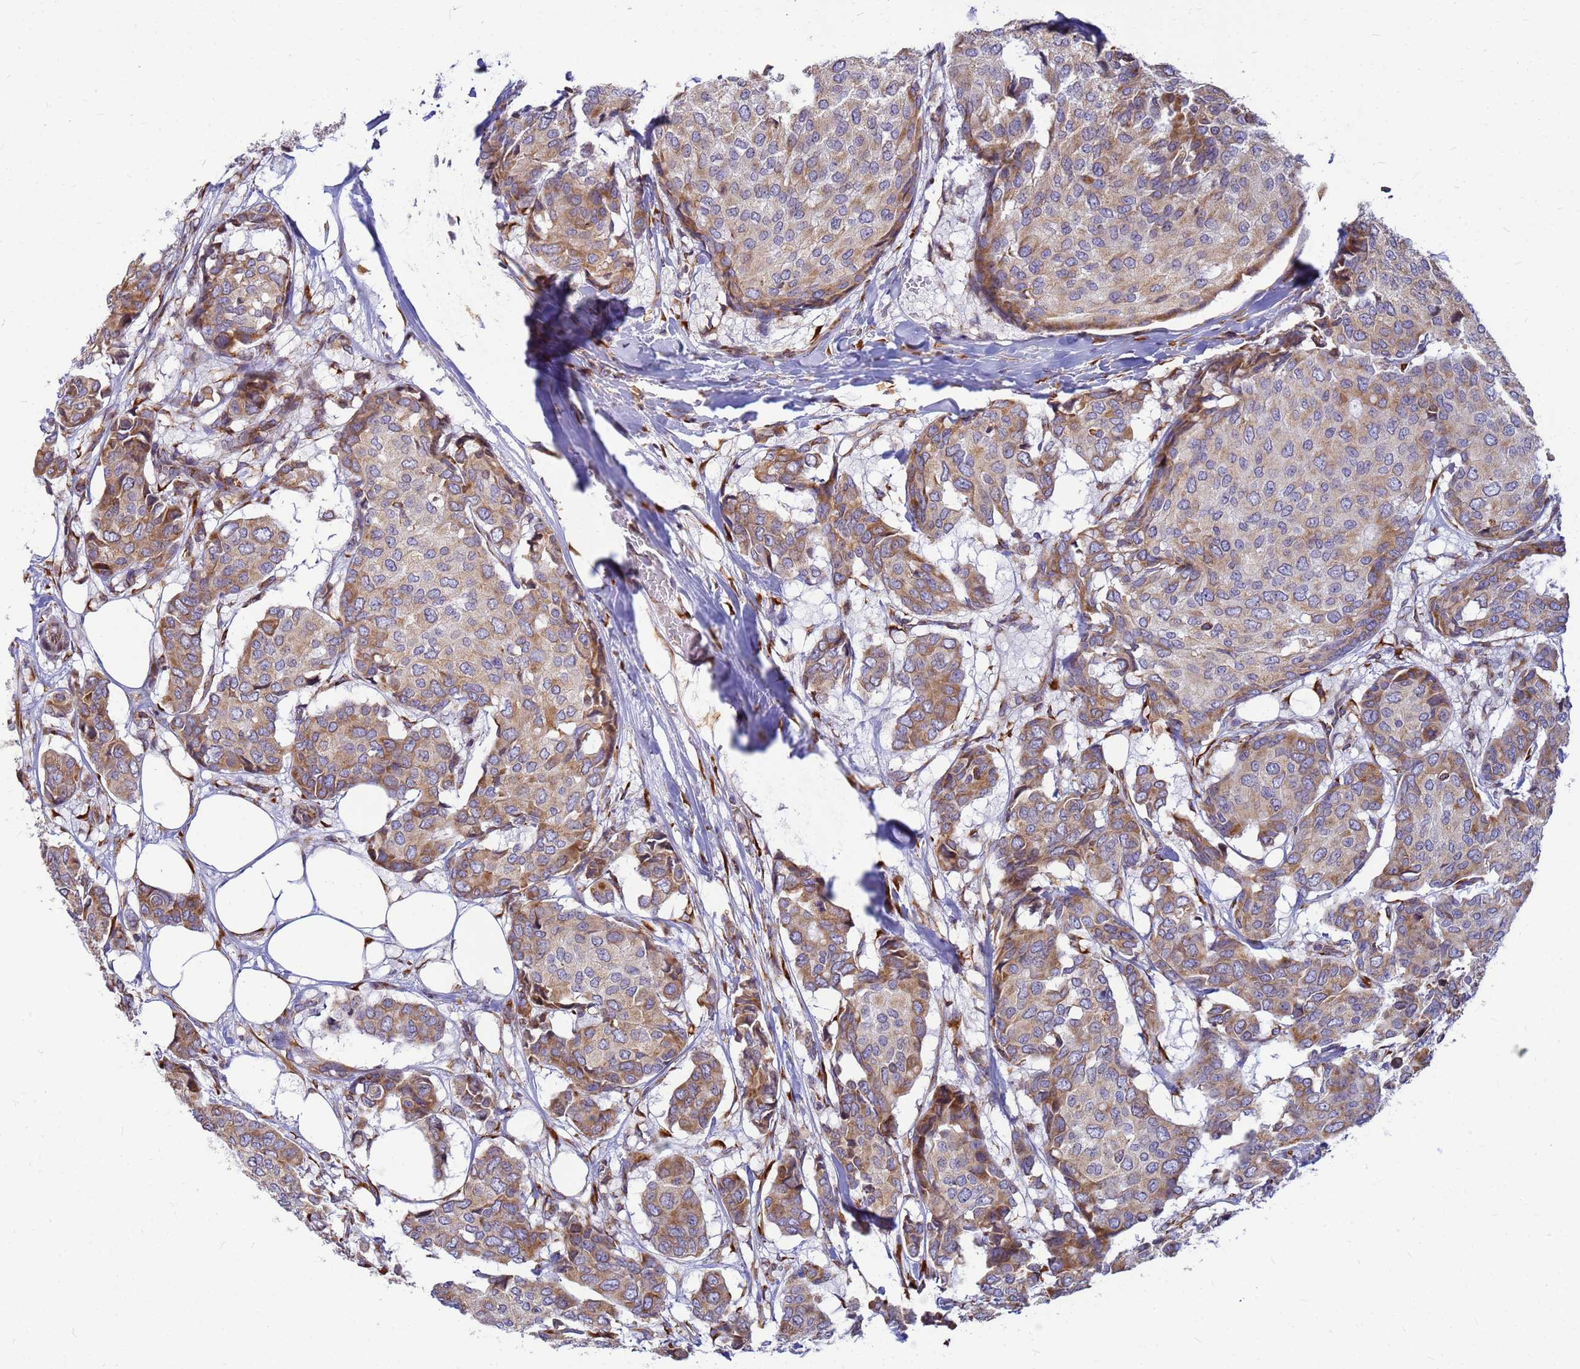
{"staining": {"intensity": "moderate", "quantity": "25%-75%", "location": "cytoplasmic/membranous"}, "tissue": "breast cancer", "cell_type": "Tumor cells", "image_type": "cancer", "snomed": [{"axis": "morphology", "description": "Duct carcinoma"}, {"axis": "topography", "description": "Breast"}], "caption": "DAB immunohistochemical staining of breast cancer demonstrates moderate cytoplasmic/membranous protein expression in about 25%-75% of tumor cells.", "gene": "SSR4", "patient": {"sex": "female", "age": 75}}